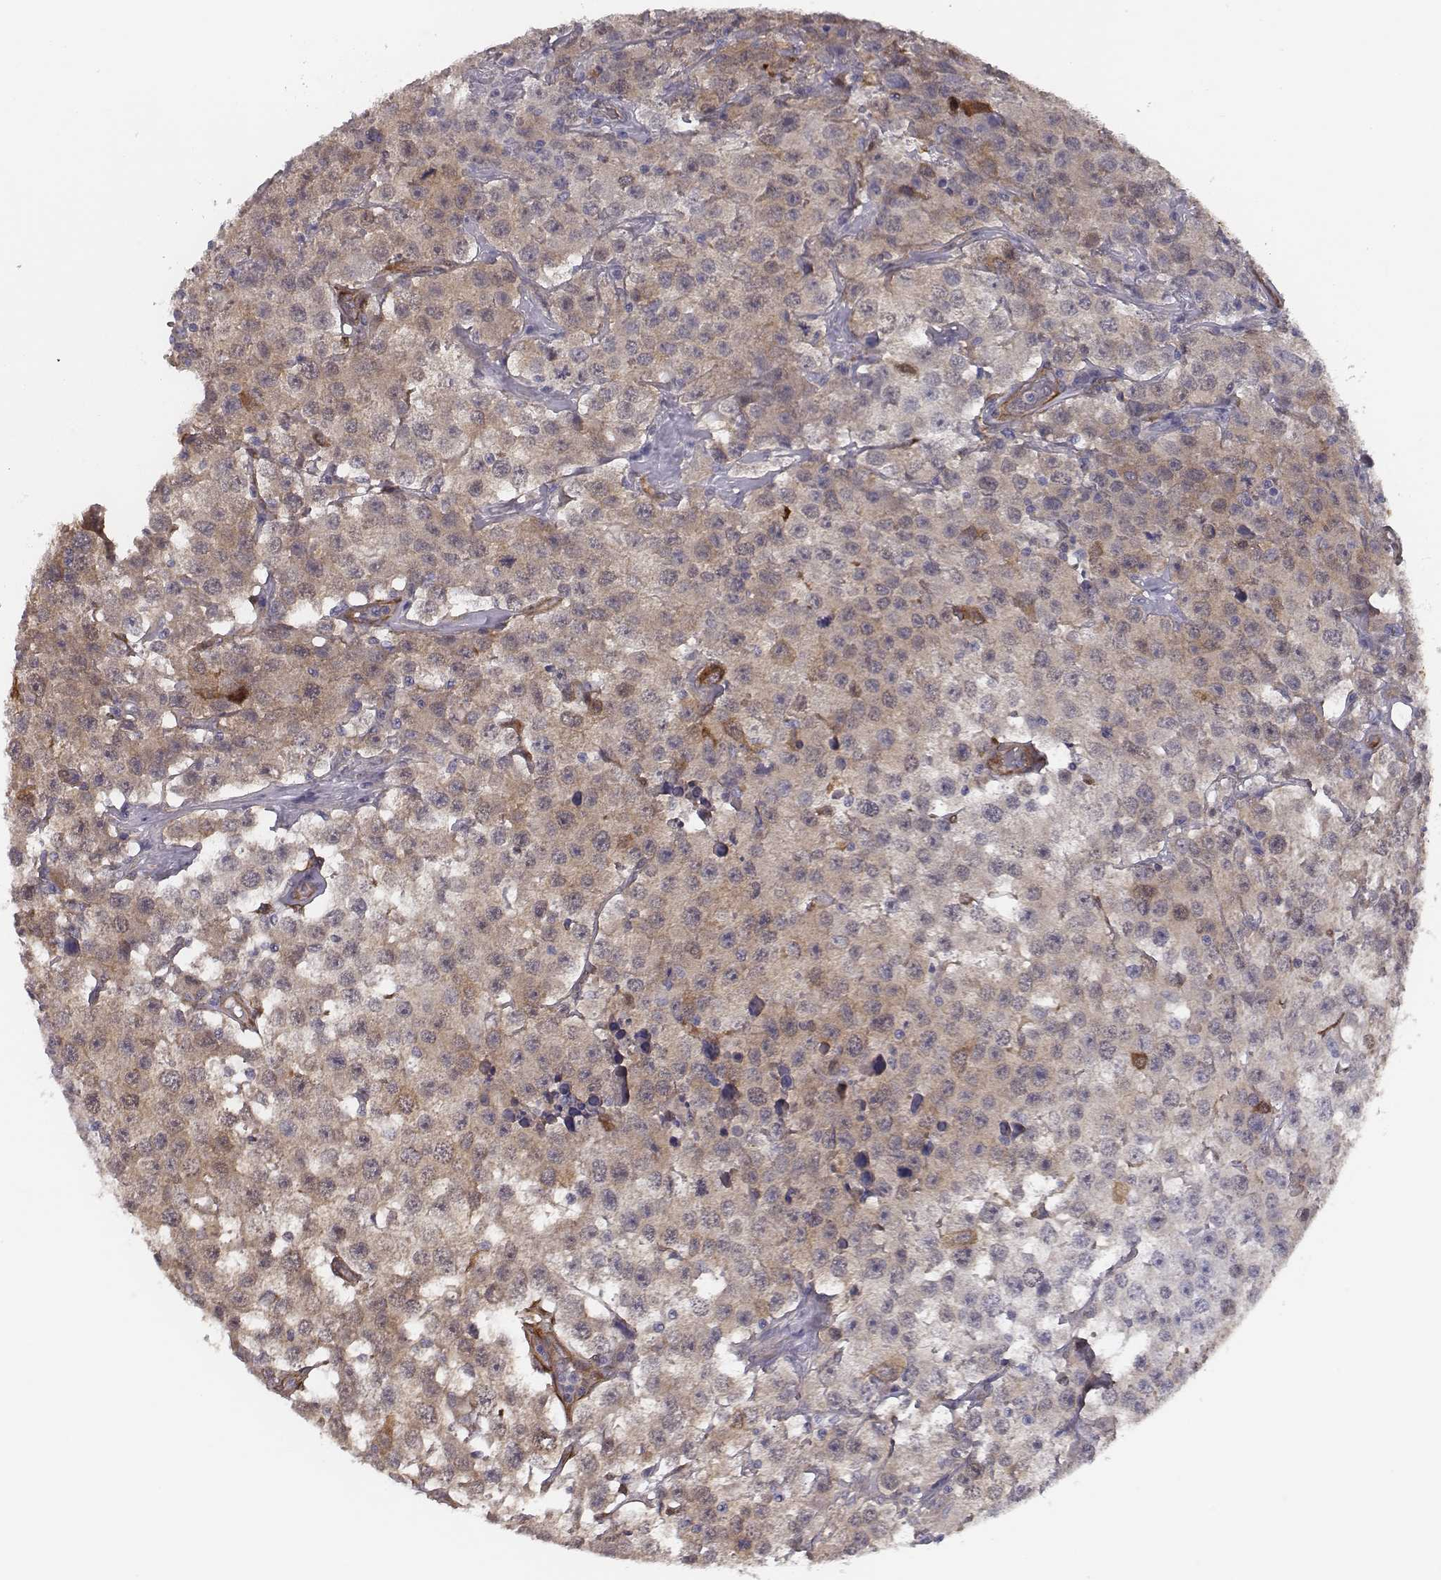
{"staining": {"intensity": "weak", "quantity": "25%-75%", "location": "cytoplasmic/membranous"}, "tissue": "testis cancer", "cell_type": "Tumor cells", "image_type": "cancer", "snomed": [{"axis": "morphology", "description": "Seminoma, NOS"}, {"axis": "topography", "description": "Testis"}], "caption": "High-magnification brightfield microscopy of testis cancer stained with DAB (3,3'-diaminobenzidine) (brown) and counterstained with hematoxylin (blue). tumor cells exhibit weak cytoplasmic/membranous positivity is seen in about25%-75% of cells.", "gene": "ISYNA1", "patient": {"sex": "male", "age": 52}}